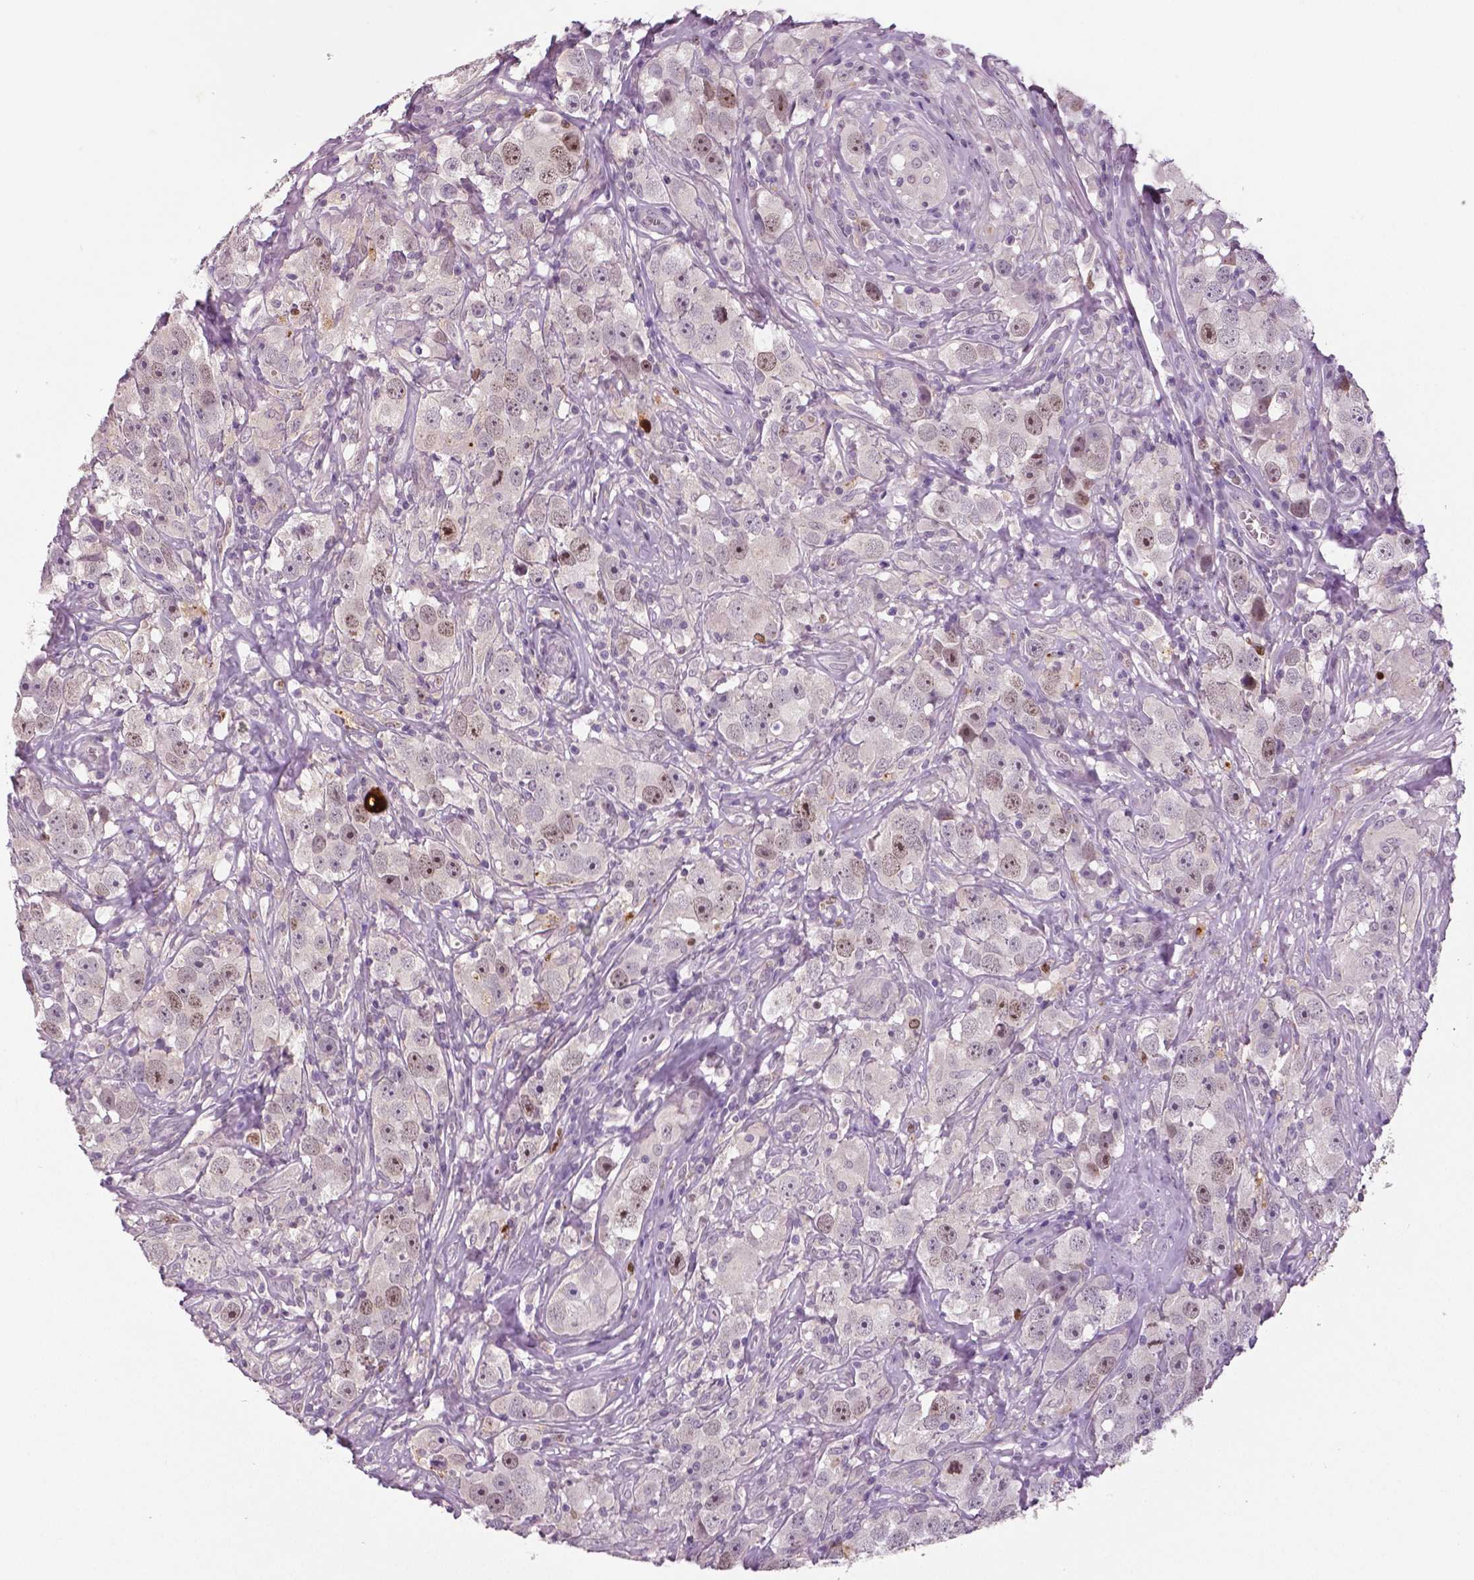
{"staining": {"intensity": "moderate", "quantity": "<25%", "location": "nuclear"}, "tissue": "testis cancer", "cell_type": "Tumor cells", "image_type": "cancer", "snomed": [{"axis": "morphology", "description": "Seminoma, NOS"}, {"axis": "topography", "description": "Testis"}], "caption": "Protein expression analysis of testis seminoma reveals moderate nuclear expression in approximately <25% of tumor cells.", "gene": "MKI67", "patient": {"sex": "male", "age": 49}}